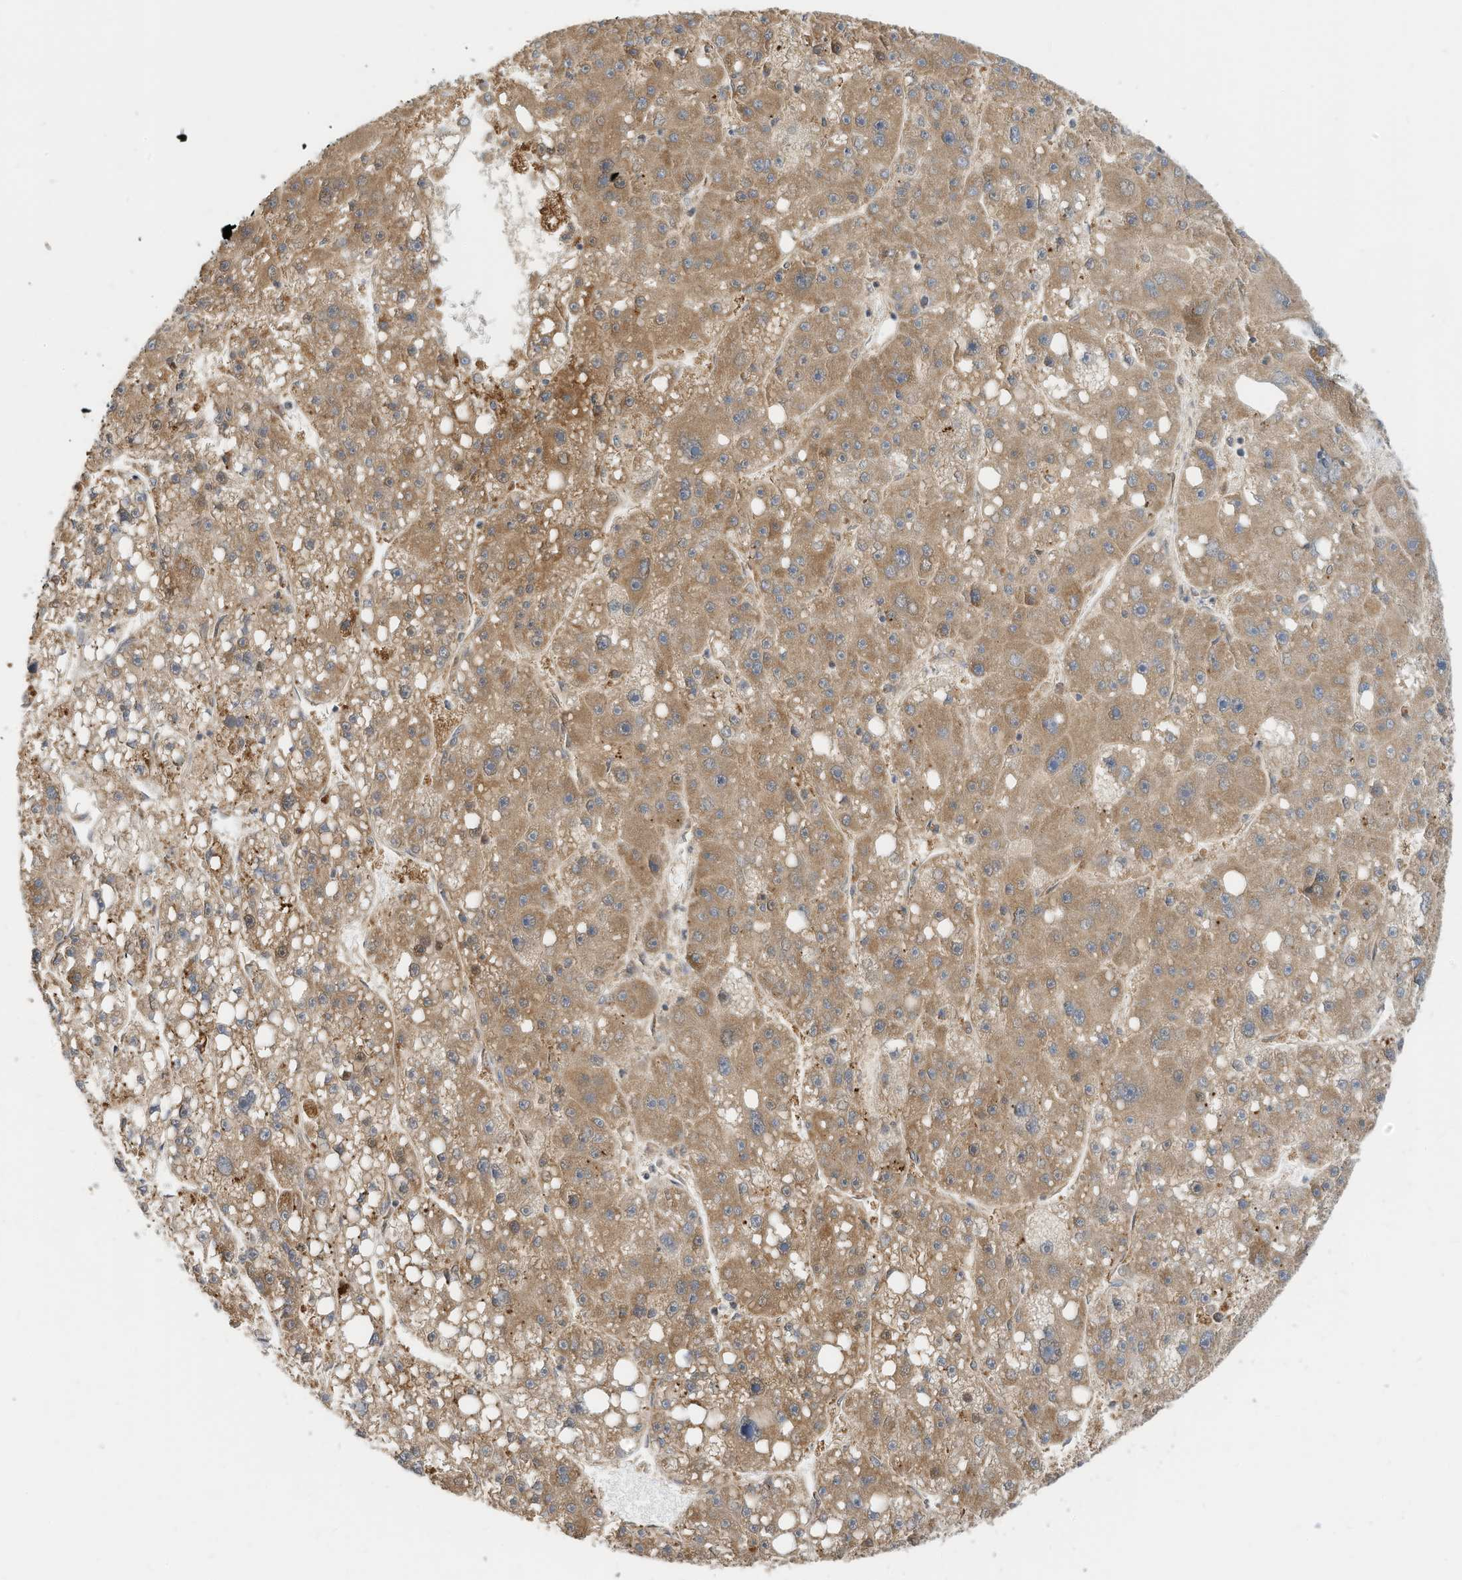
{"staining": {"intensity": "strong", "quantity": ">75%", "location": "cytoplasmic/membranous"}, "tissue": "liver cancer", "cell_type": "Tumor cells", "image_type": "cancer", "snomed": [{"axis": "morphology", "description": "Carcinoma, Hepatocellular, NOS"}, {"axis": "topography", "description": "Liver"}], "caption": "Immunohistochemistry of liver hepatocellular carcinoma demonstrates high levels of strong cytoplasmic/membranous expression in approximately >75% of tumor cells.", "gene": "METTL6", "patient": {"sex": "female", "age": 61}}